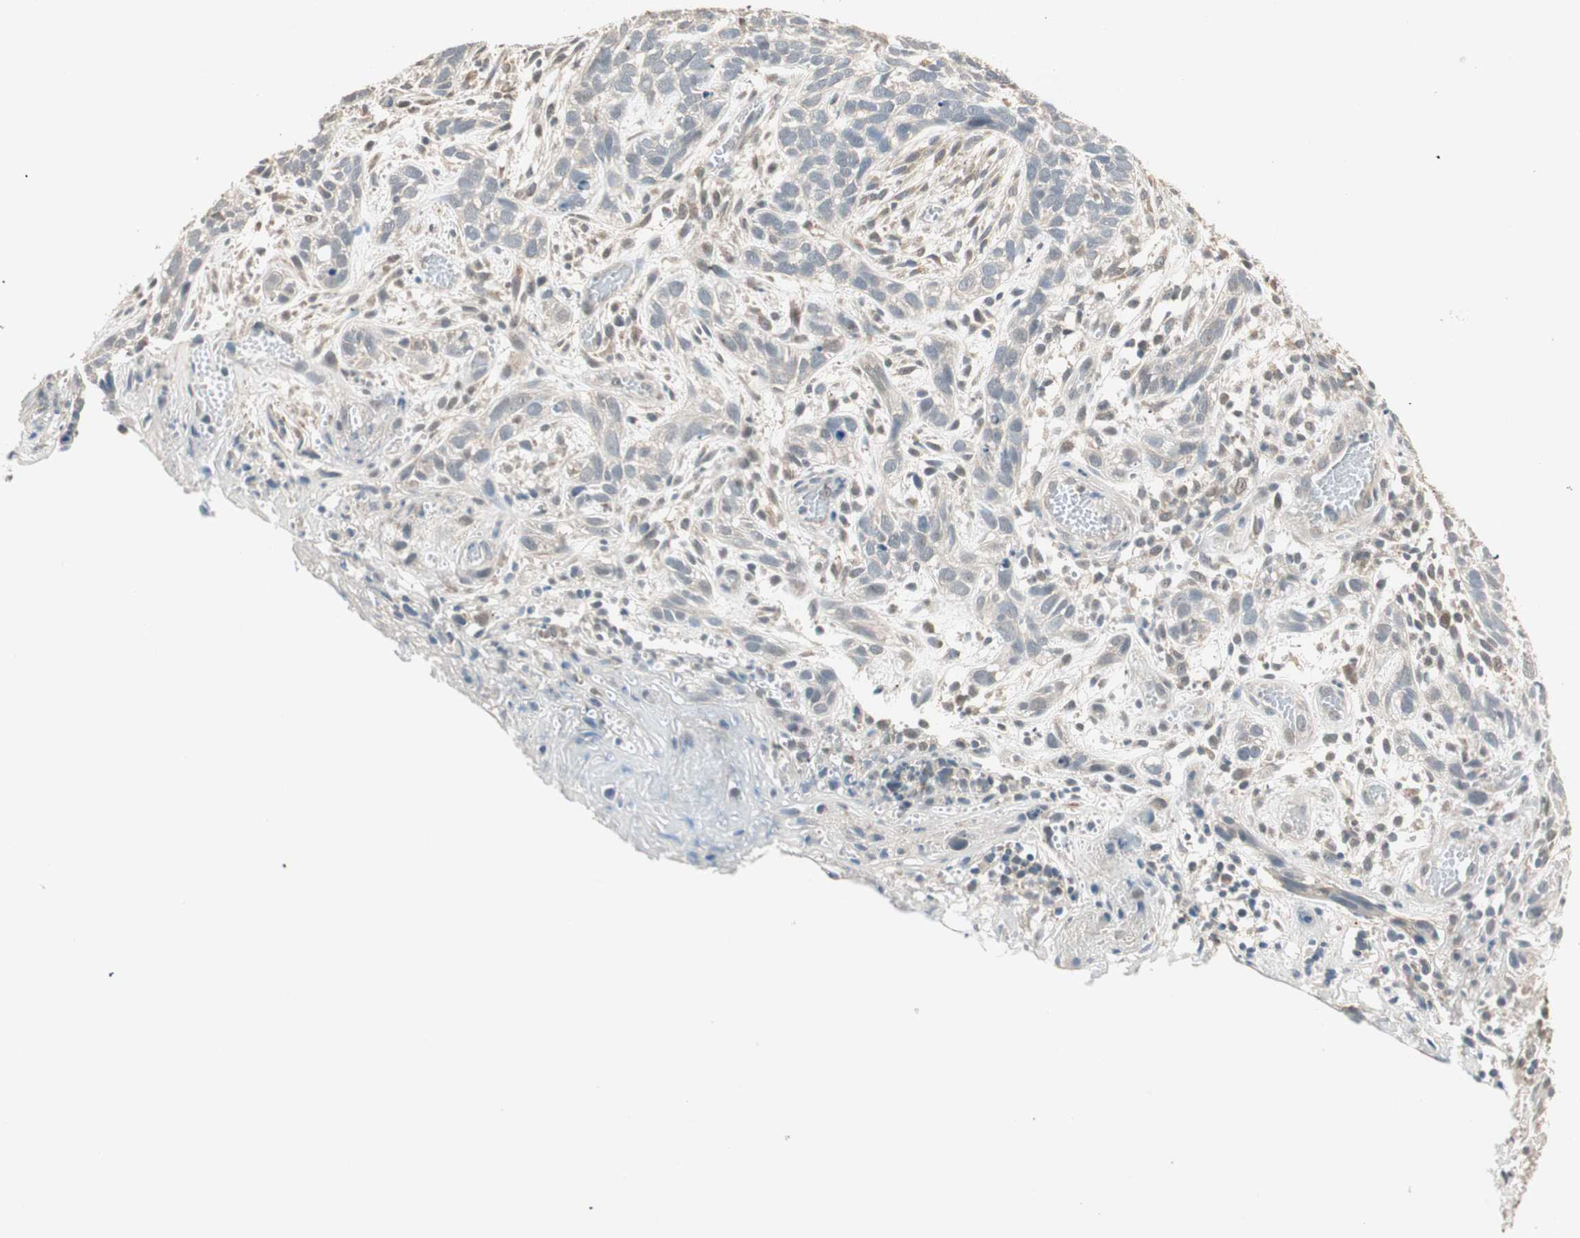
{"staining": {"intensity": "negative", "quantity": "none", "location": "none"}, "tissue": "skin cancer", "cell_type": "Tumor cells", "image_type": "cancer", "snomed": [{"axis": "morphology", "description": "Basal cell carcinoma"}, {"axis": "topography", "description": "Skin"}], "caption": "Image shows no significant protein staining in tumor cells of skin cancer (basal cell carcinoma).", "gene": "TRIM21", "patient": {"sex": "male", "age": 87}}